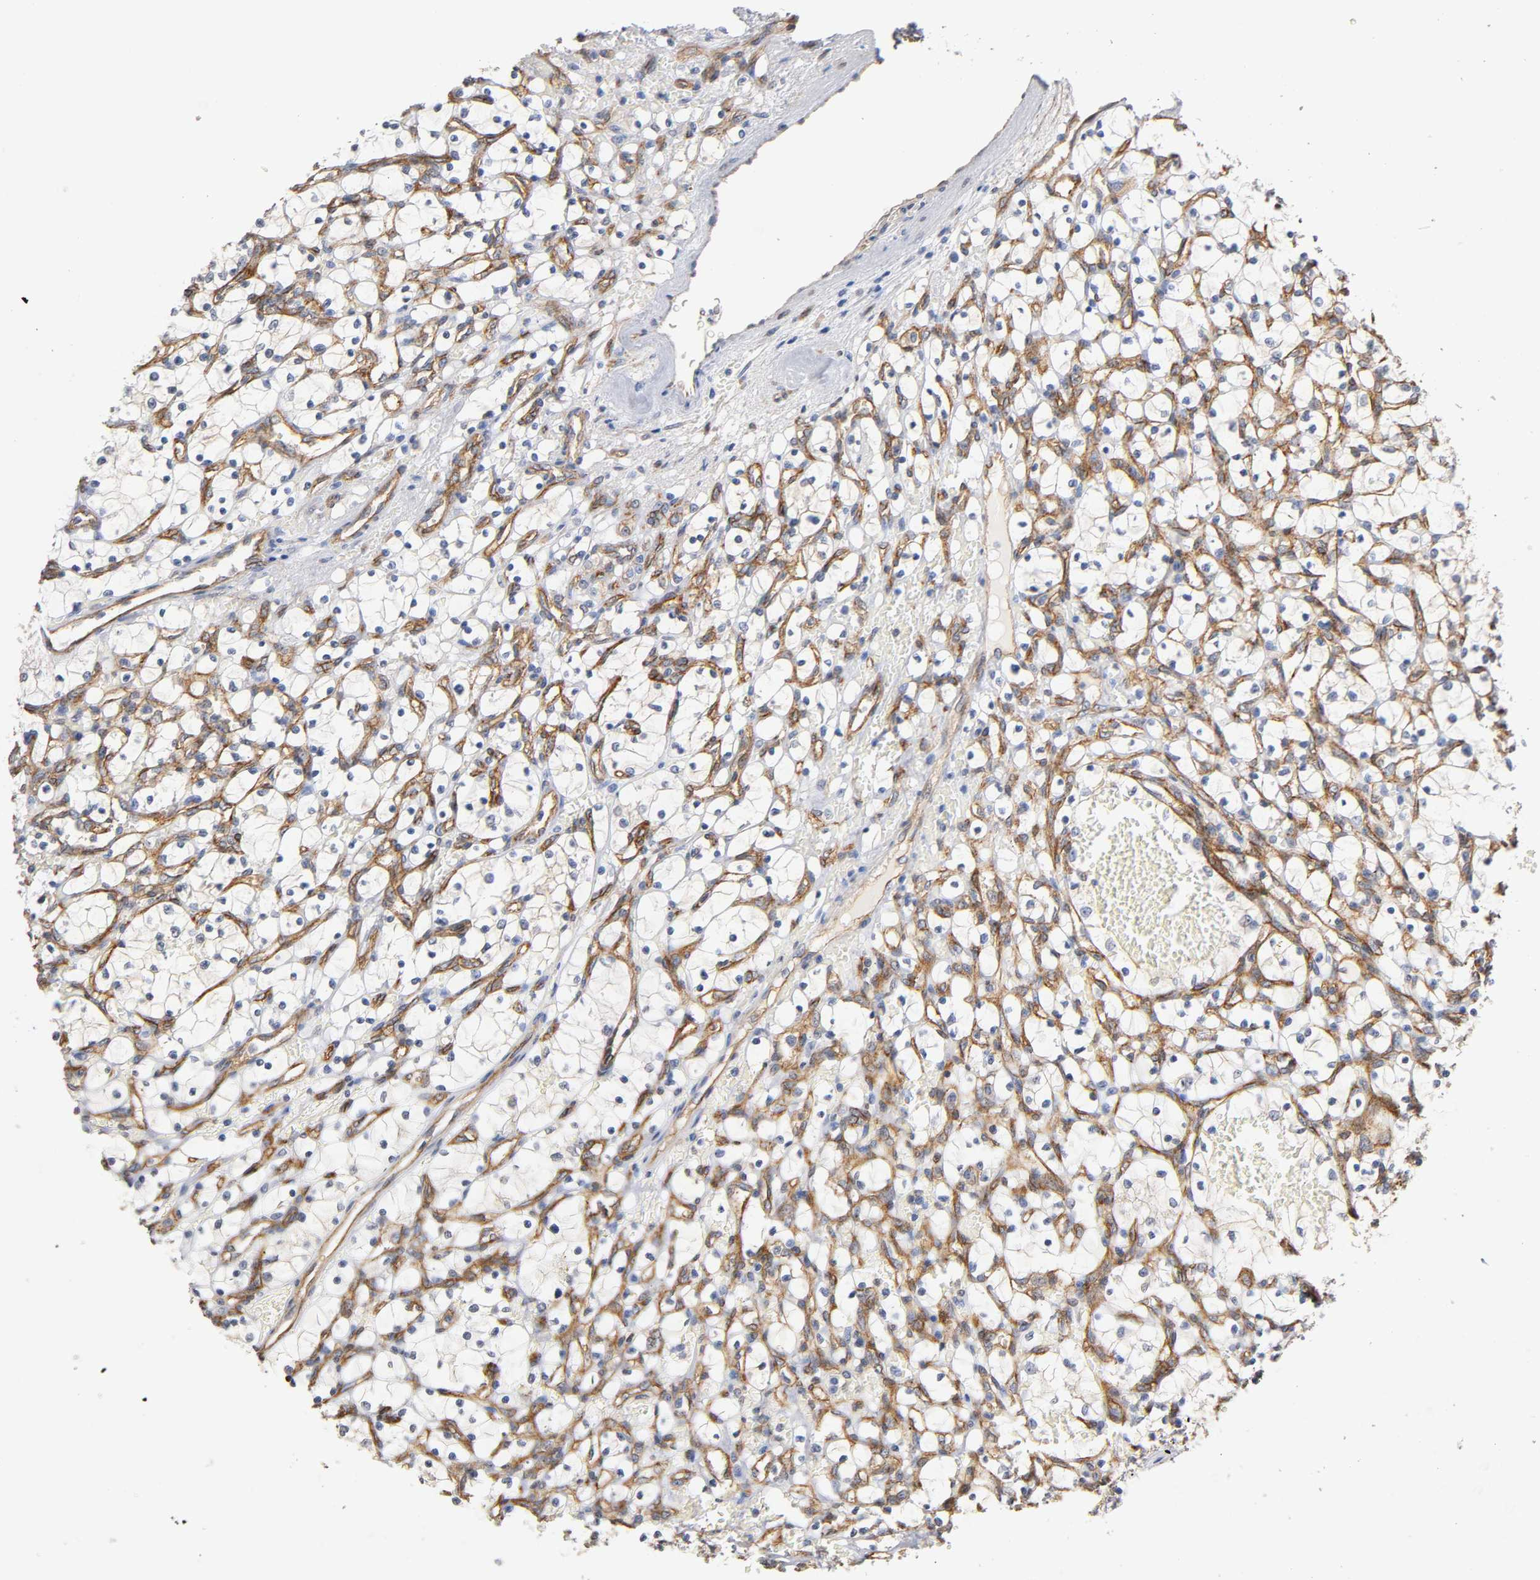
{"staining": {"intensity": "negative", "quantity": "none", "location": "none"}, "tissue": "renal cancer", "cell_type": "Tumor cells", "image_type": "cancer", "snomed": [{"axis": "morphology", "description": "Adenocarcinoma, NOS"}, {"axis": "topography", "description": "Kidney"}], "caption": "Immunohistochemistry (IHC) histopathology image of human renal adenocarcinoma stained for a protein (brown), which reveals no positivity in tumor cells.", "gene": "SPTAN1", "patient": {"sex": "female", "age": 69}}